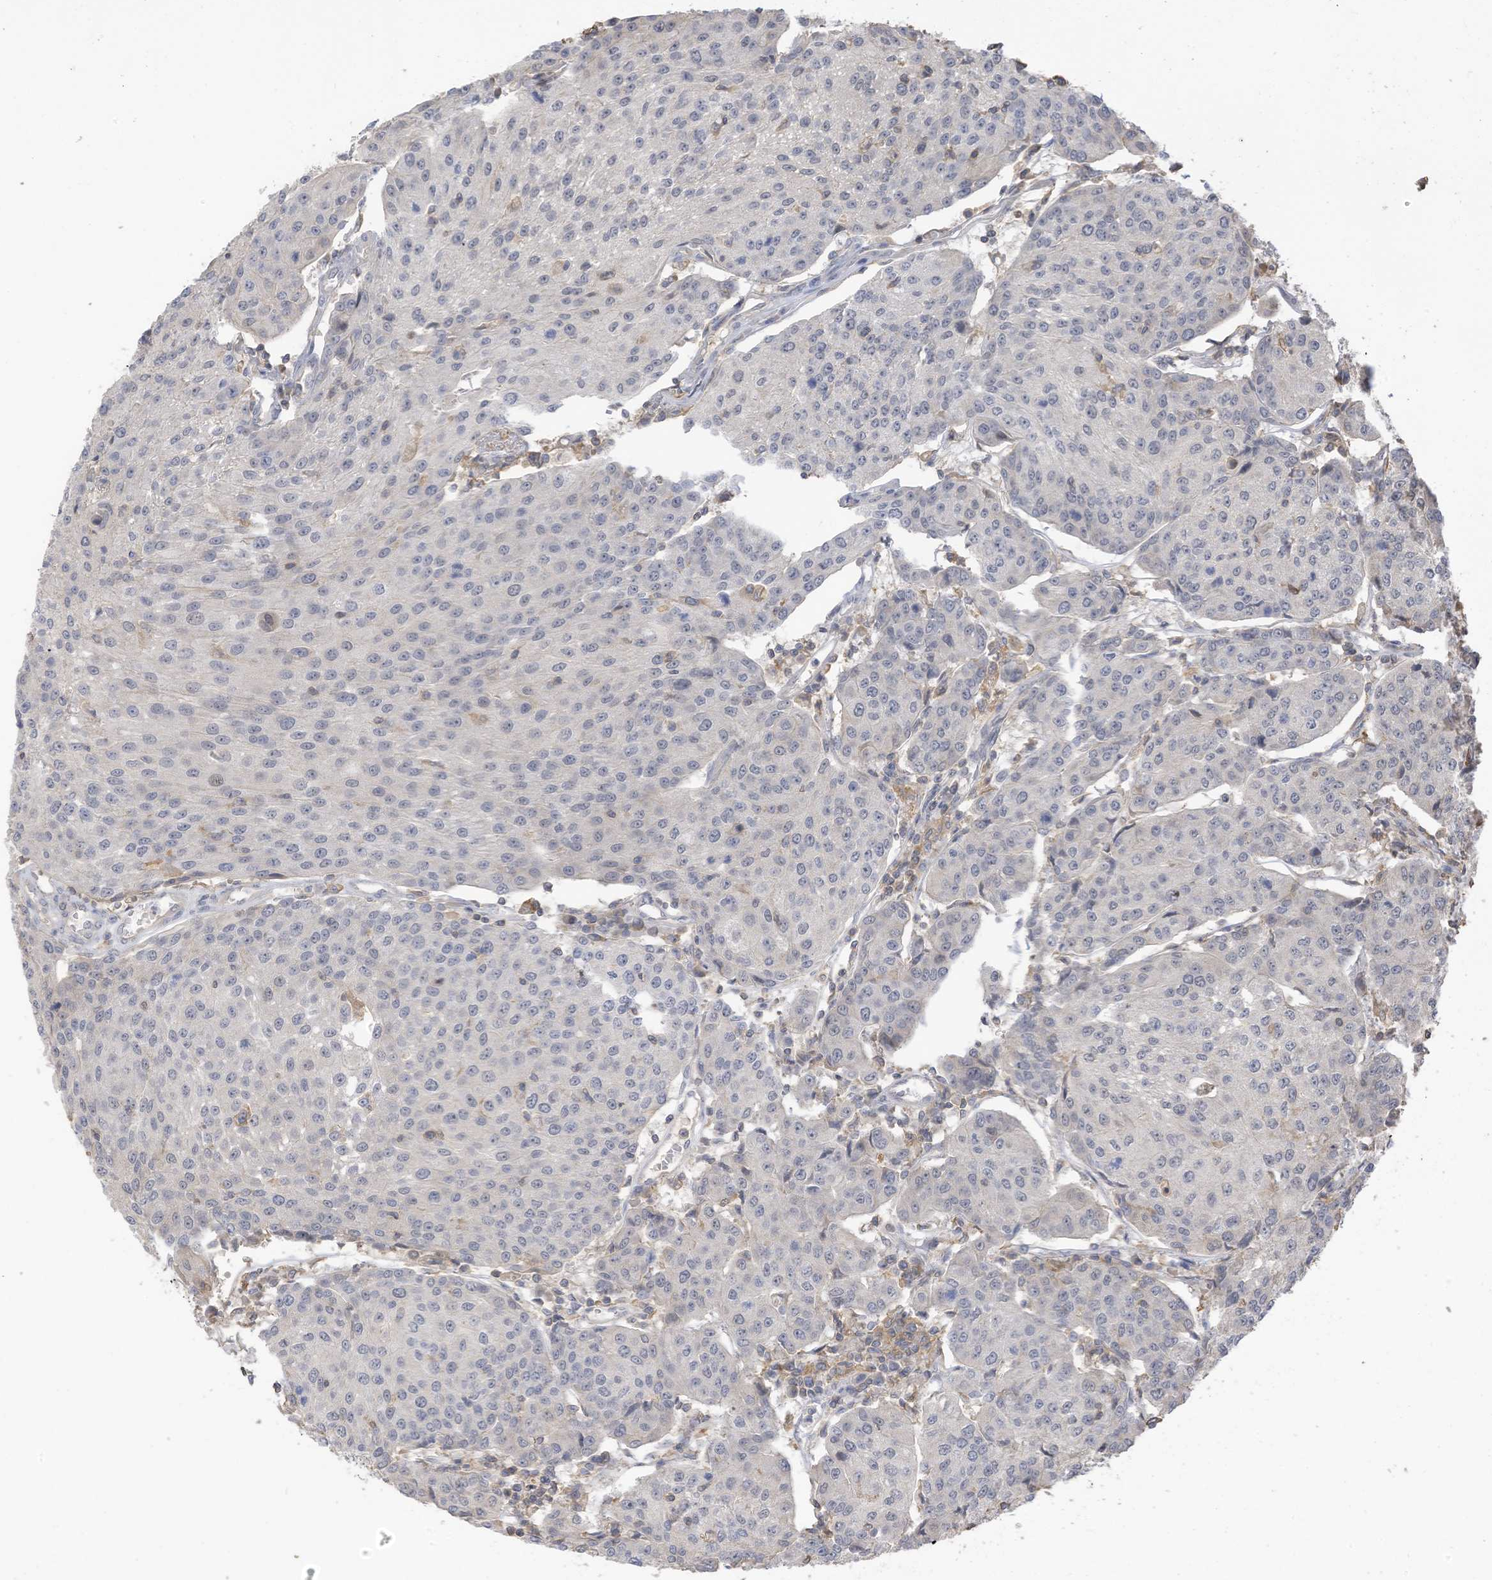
{"staining": {"intensity": "negative", "quantity": "none", "location": "none"}, "tissue": "urothelial cancer", "cell_type": "Tumor cells", "image_type": "cancer", "snomed": [{"axis": "morphology", "description": "Urothelial carcinoma, High grade"}, {"axis": "topography", "description": "Urinary bladder"}], "caption": "Photomicrograph shows no significant protein positivity in tumor cells of urothelial cancer.", "gene": "SLFN14", "patient": {"sex": "female", "age": 85}}